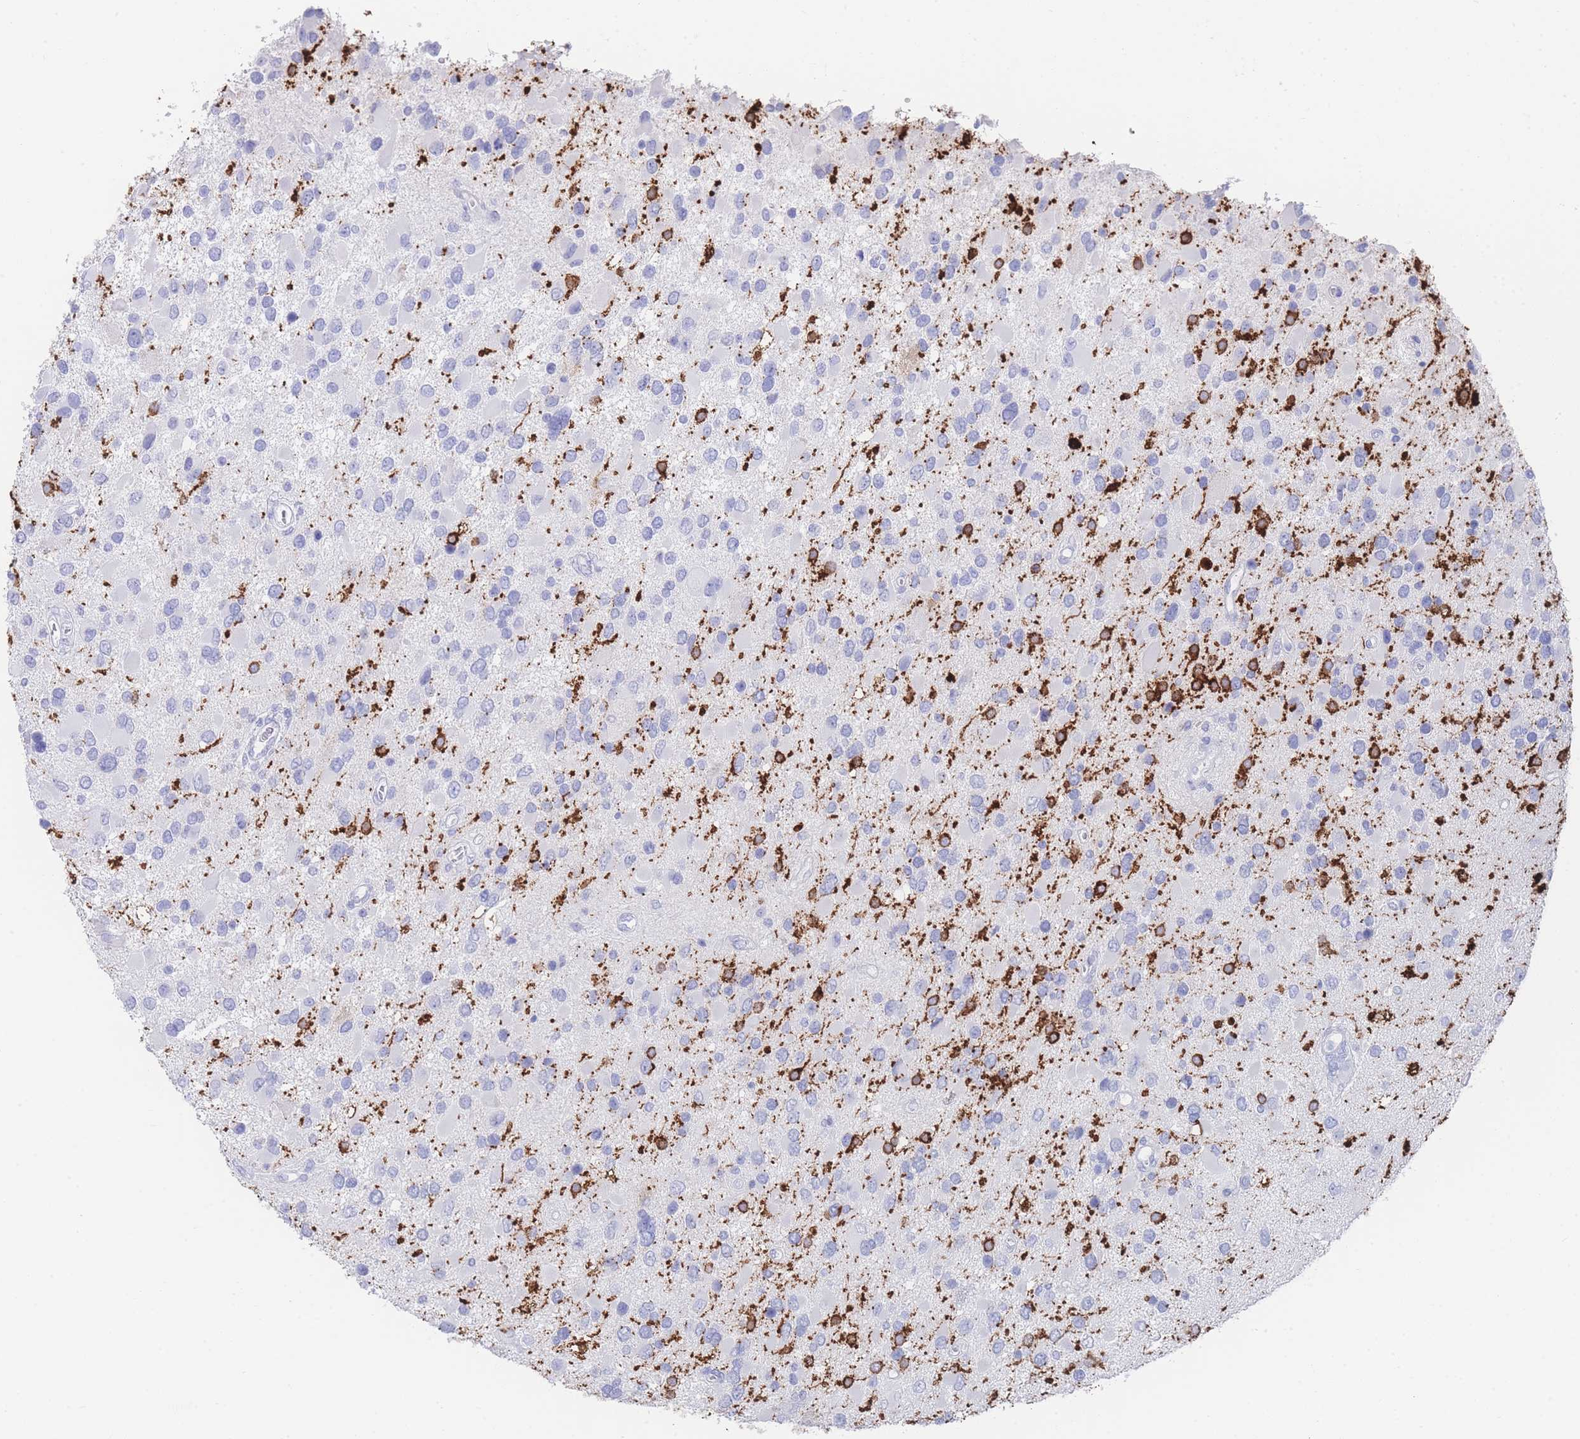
{"staining": {"intensity": "negative", "quantity": "none", "location": "none"}, "tissue": "glioma", "cell_type": "Tumor cells", "image_type": "cancer", "snomed": [{"axis": "morphology", "description": "Glioma, malignant, High grade"}, {"axis": "topography", "description": "Brain"}], "caption": "The micrograph exhibits no staining of tumor cells in malignant glioma (high-grade).", "gene": "LRRC37A", "patient": {"sex": "male", "age": 53}}